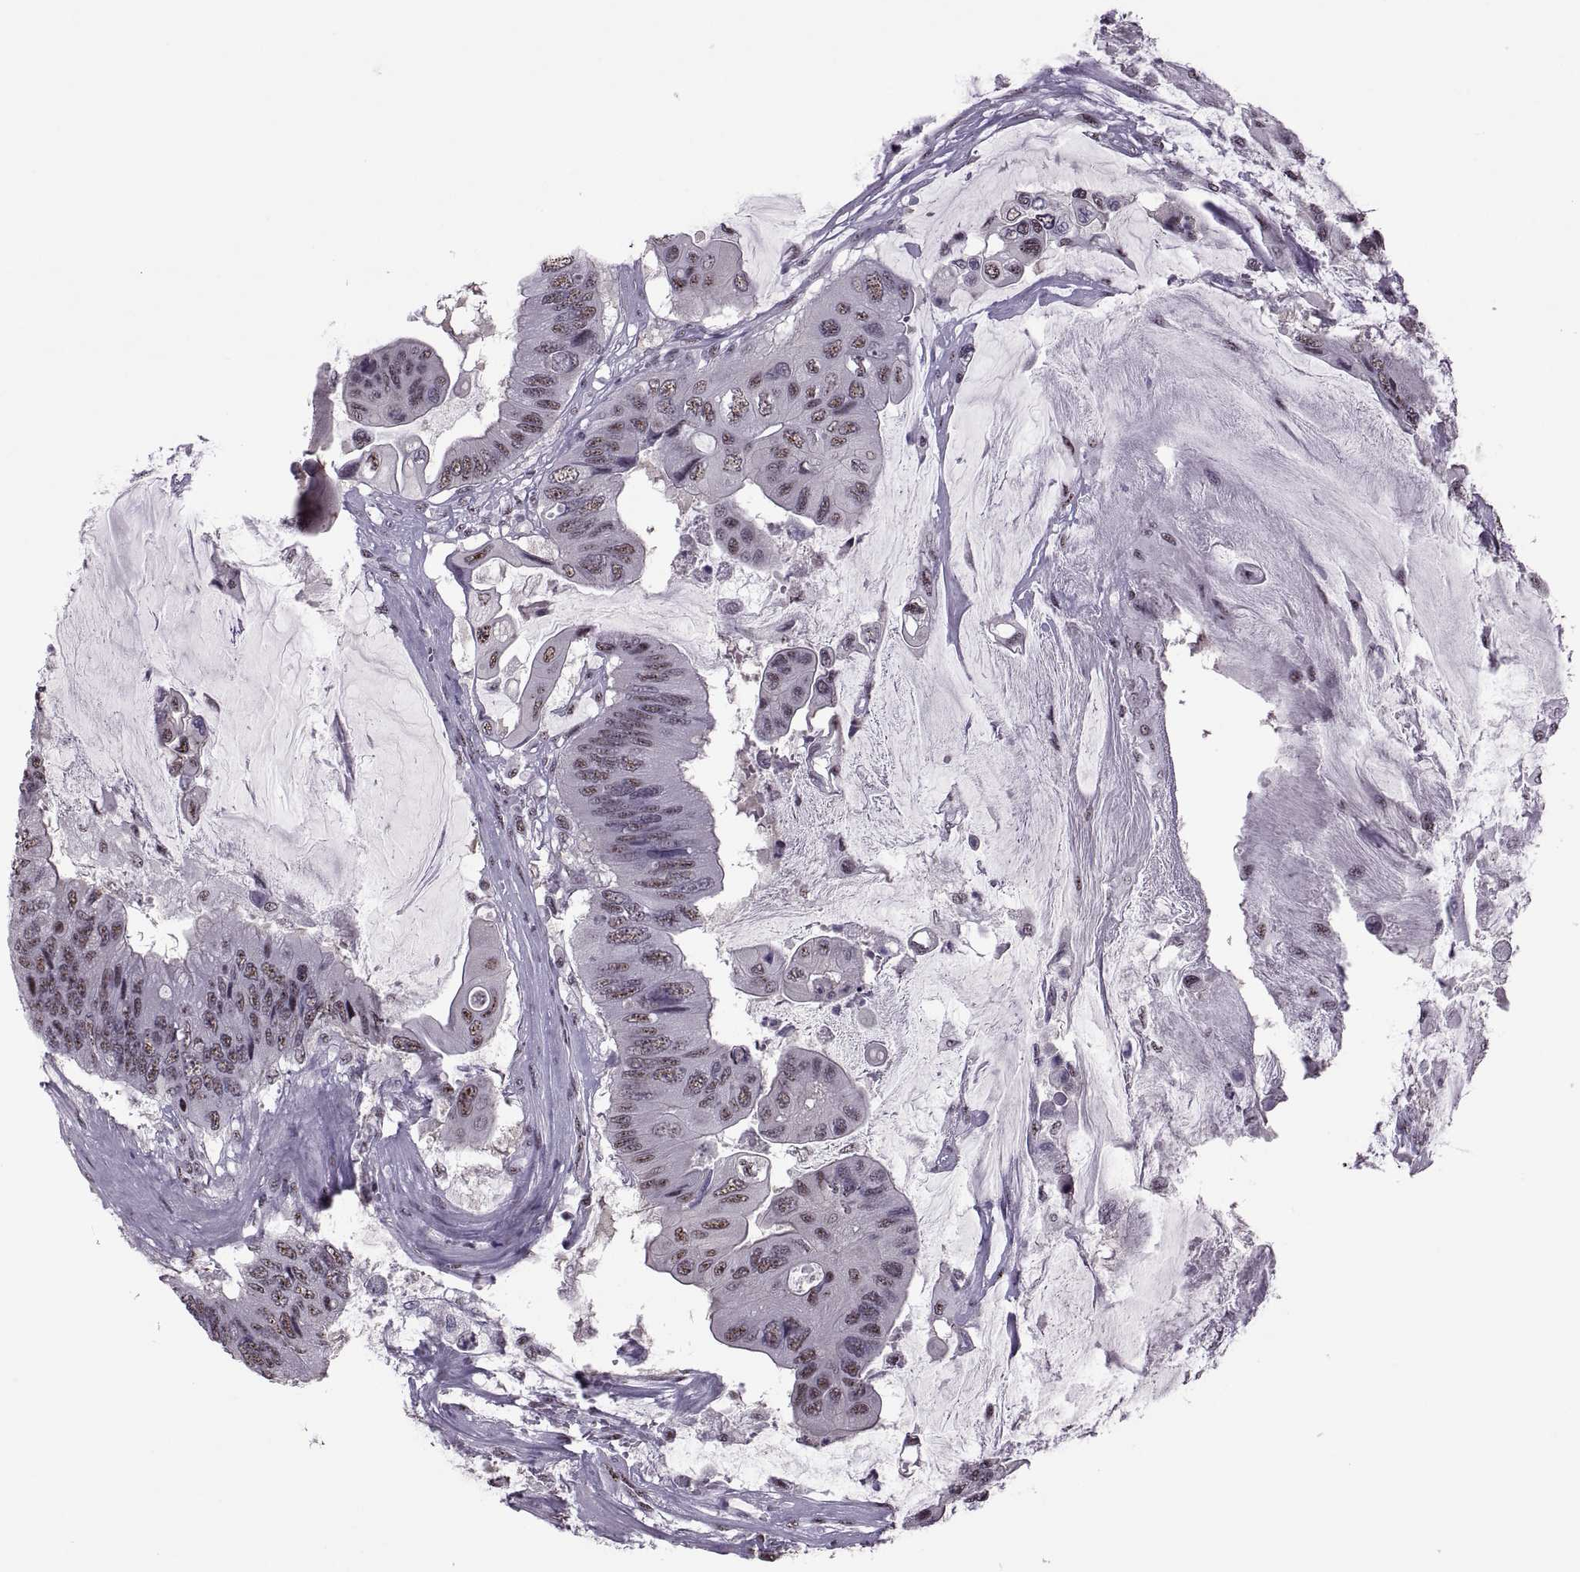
{"staining": {"intensity": "weak", "quantity": "25%-75%", "location": "nuclear"}, "tissue": "colorectal cancer", "cell_type": "Tumor cells", "image_type": "cancer", "snomed": [{"axis": "morphology", "description": "Adenocarcinoma, NOS"}, {"axis": "topography", "description": "Rectum"}], "caption": "Tumor cells exhibit weak nuclear expression in approximately 25%-75% of cells in colorectal cancer (adenocarcinoma). The protein is shown in brown color, while the nuclei are stained blue.", "gene": "MAGEA4", "patient": {"sex": "male", "age": 63}}